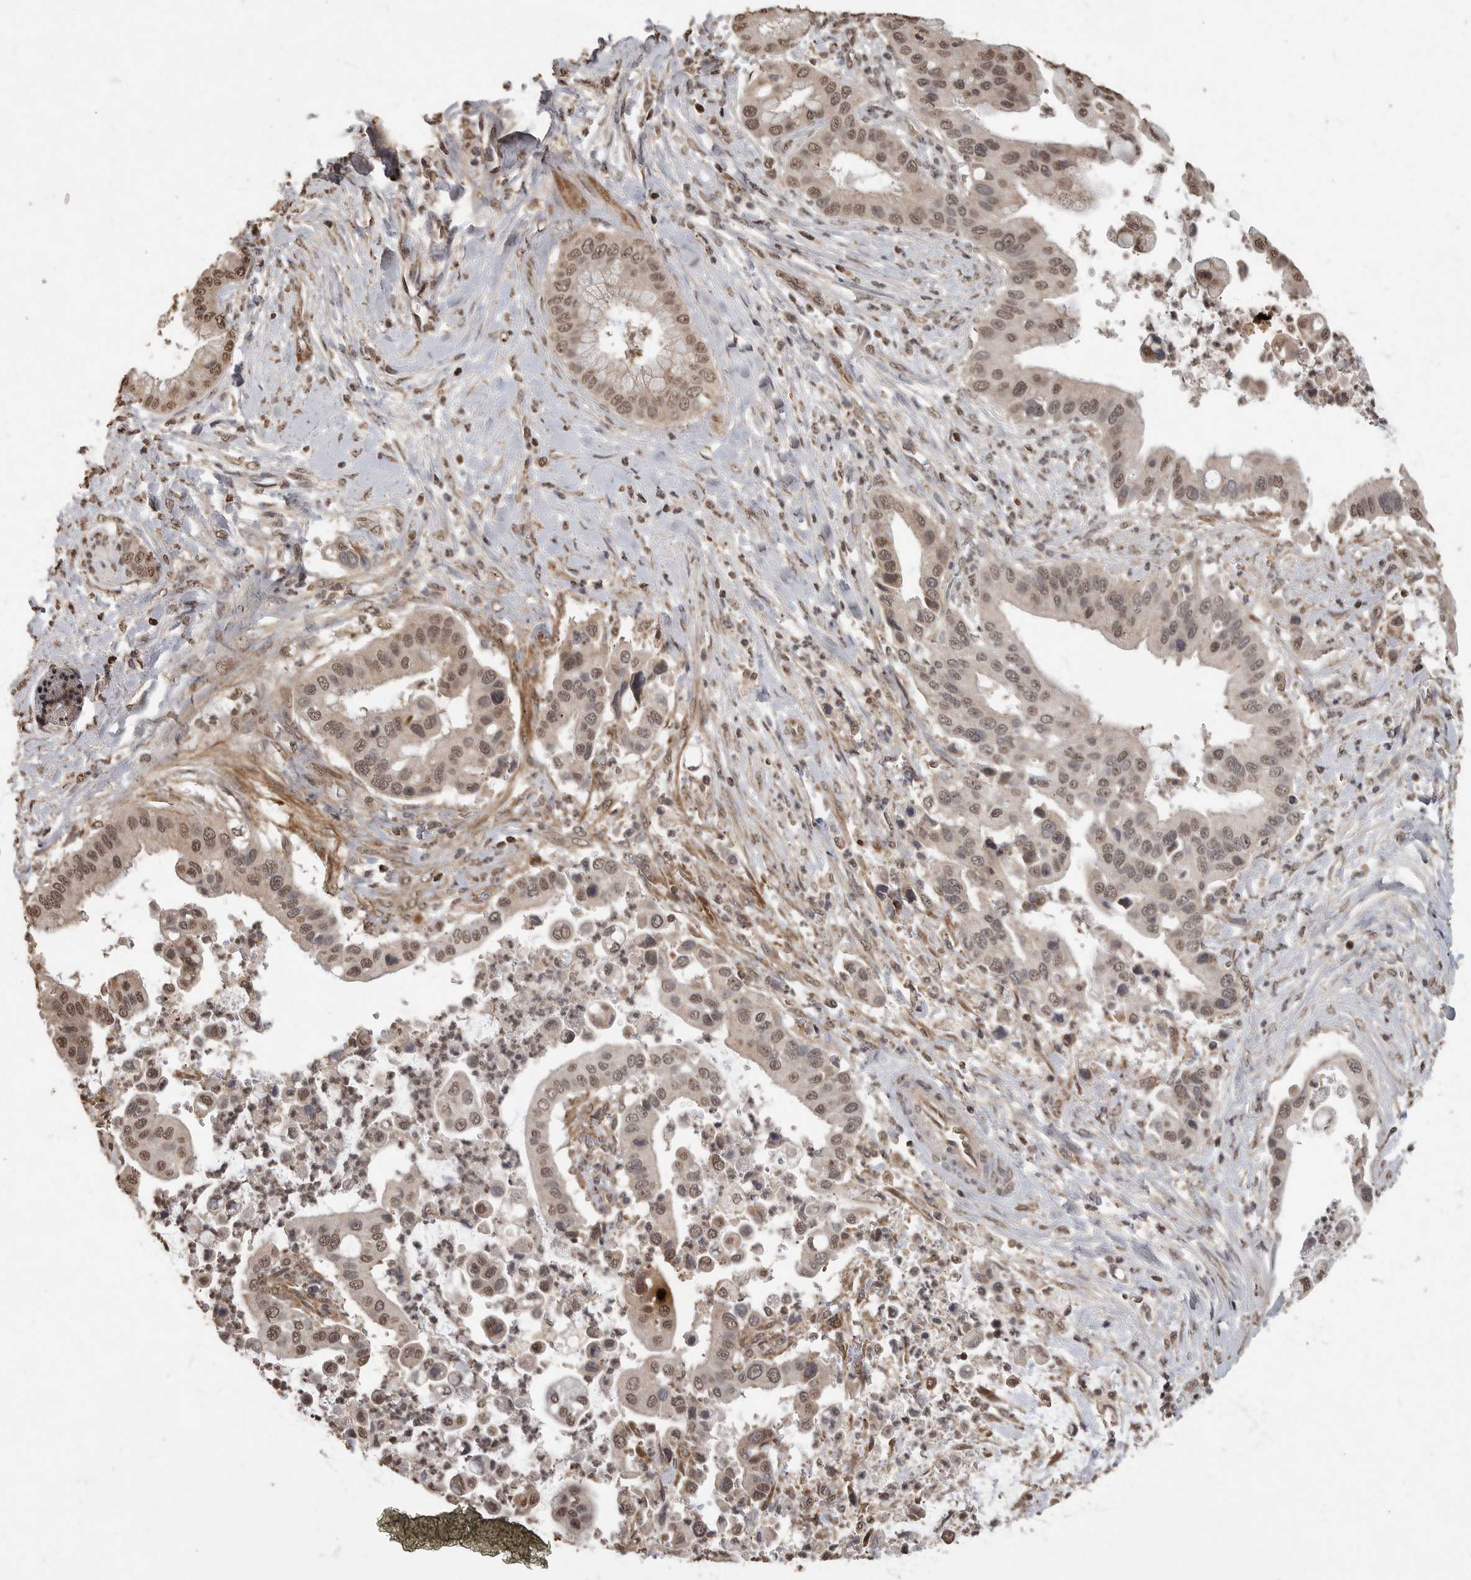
{"staining": {"intensity": "weak", "quantity": ">75%", "location": "cytoplasmic/membranous,nuclear"}, "tissue": "liver cancer", "cell_type": "Tumor cells", "image_type": "cancer", "snomed": [{"axis": "morphology", "description": "Cholangiocarcinoma"}, {"axis": "topography", "description": "Liver"}], "caption": "This histopathology image exhibits immunohistochemistry (IHC) staining of human liver cholangiocarcinoma, with low weak cytoplasmic/membranous and nuclear positivity in approximately >75% of tumor cells.", "gene": "MAFG", "patient": {"sex": "female", "age": 54}}